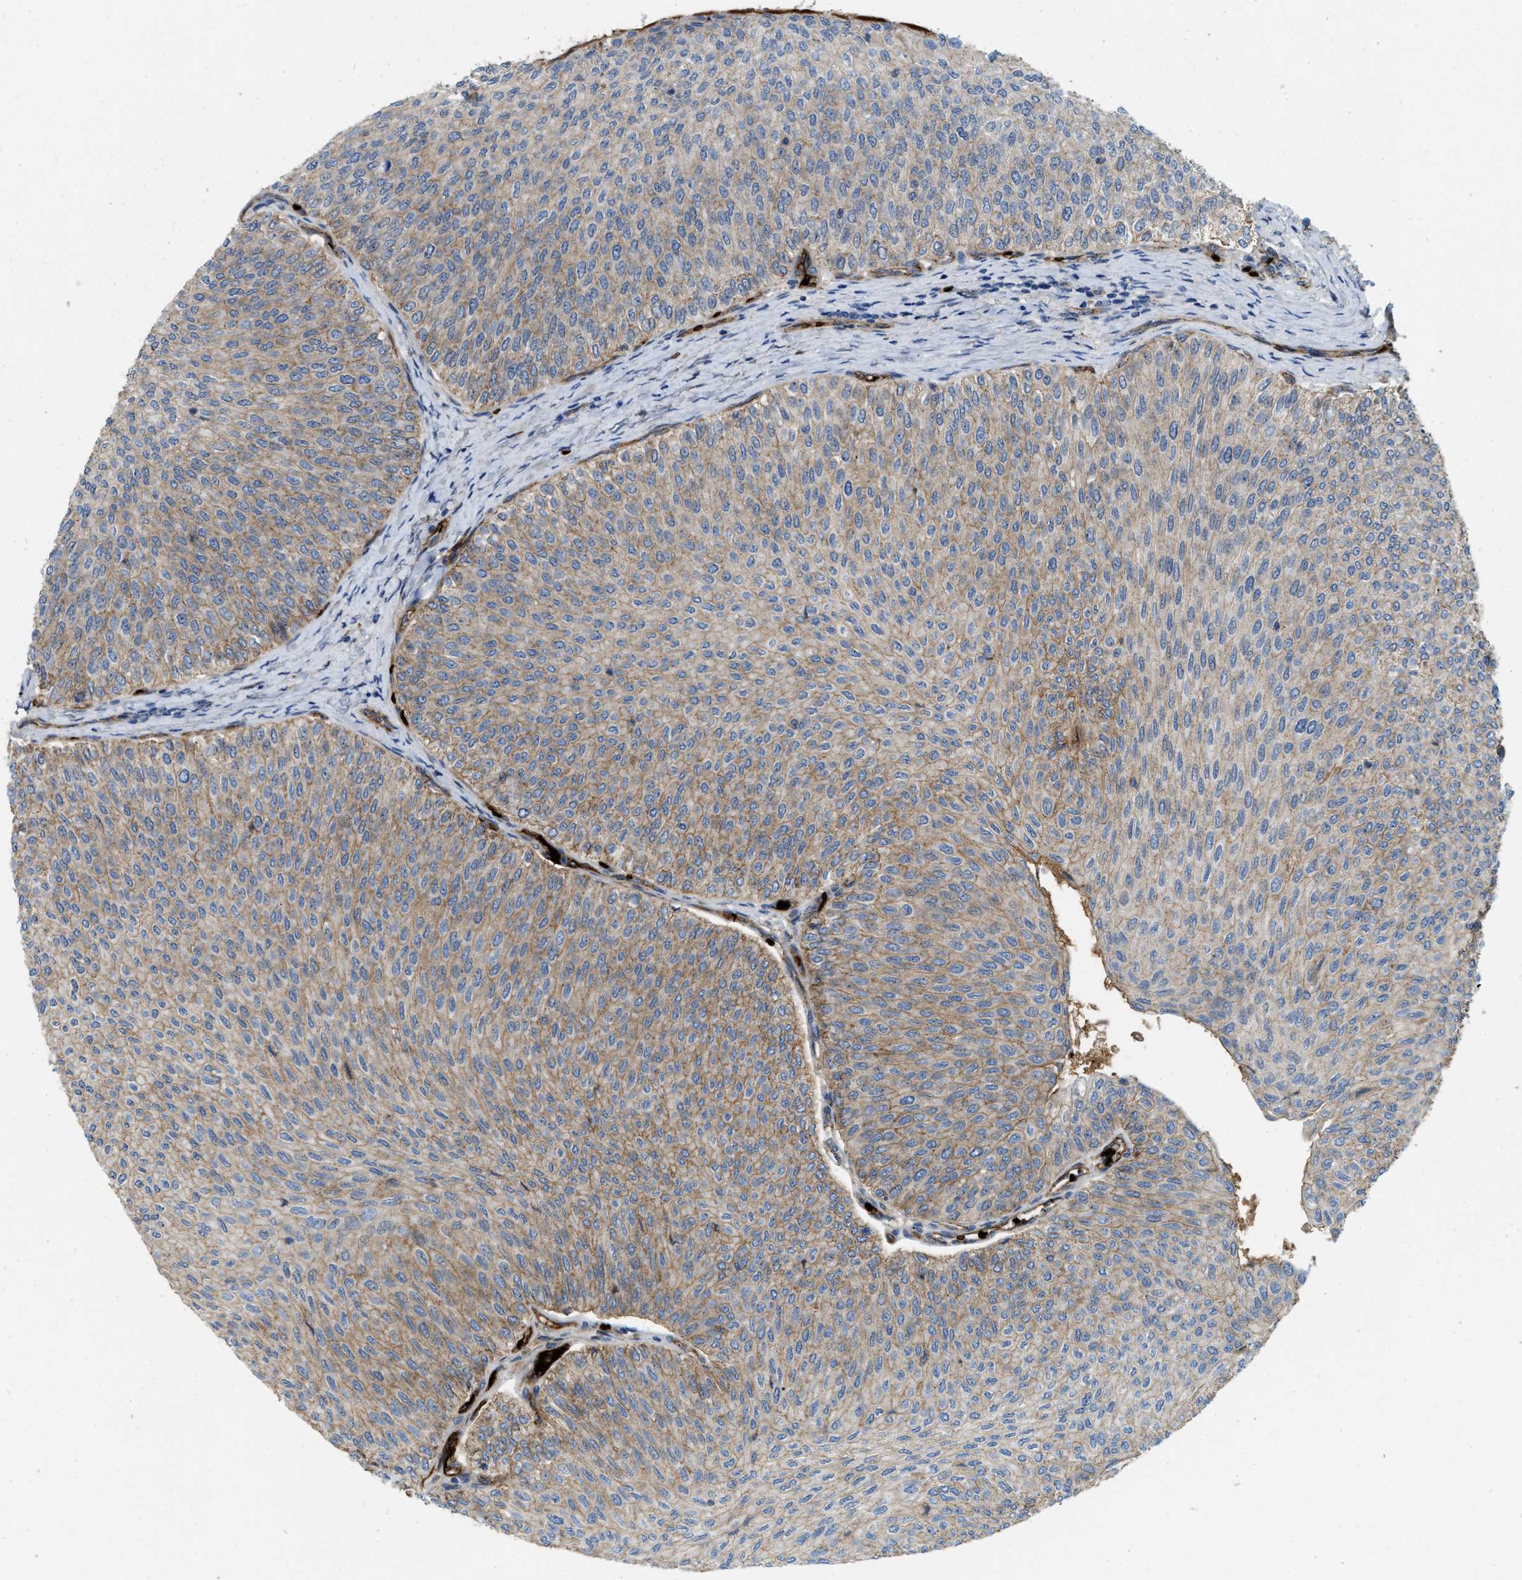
{"staining": {"intensity": "moderate", "quantity": "25%-75%", "location": "cytoplasmic/membranous"}, "tissue": "urothelial cancer", "cell_type": "Tumor cells", "image_type": "cancer", "snomed": [{"axis": "morphology", "description": "Urothelial carcinoma, Low grade"}, {"axis": "topography", "description": "Urinary bladder"}], "caption": "Brown immunohistochemical staining in human low-grade urothelial carcinoma shows moderate cytoplasmic/membranous positivity in about 25%-75% of tumor cells.", "gene": "ERC1", "patient": {"sex": "male", "age": 78}}